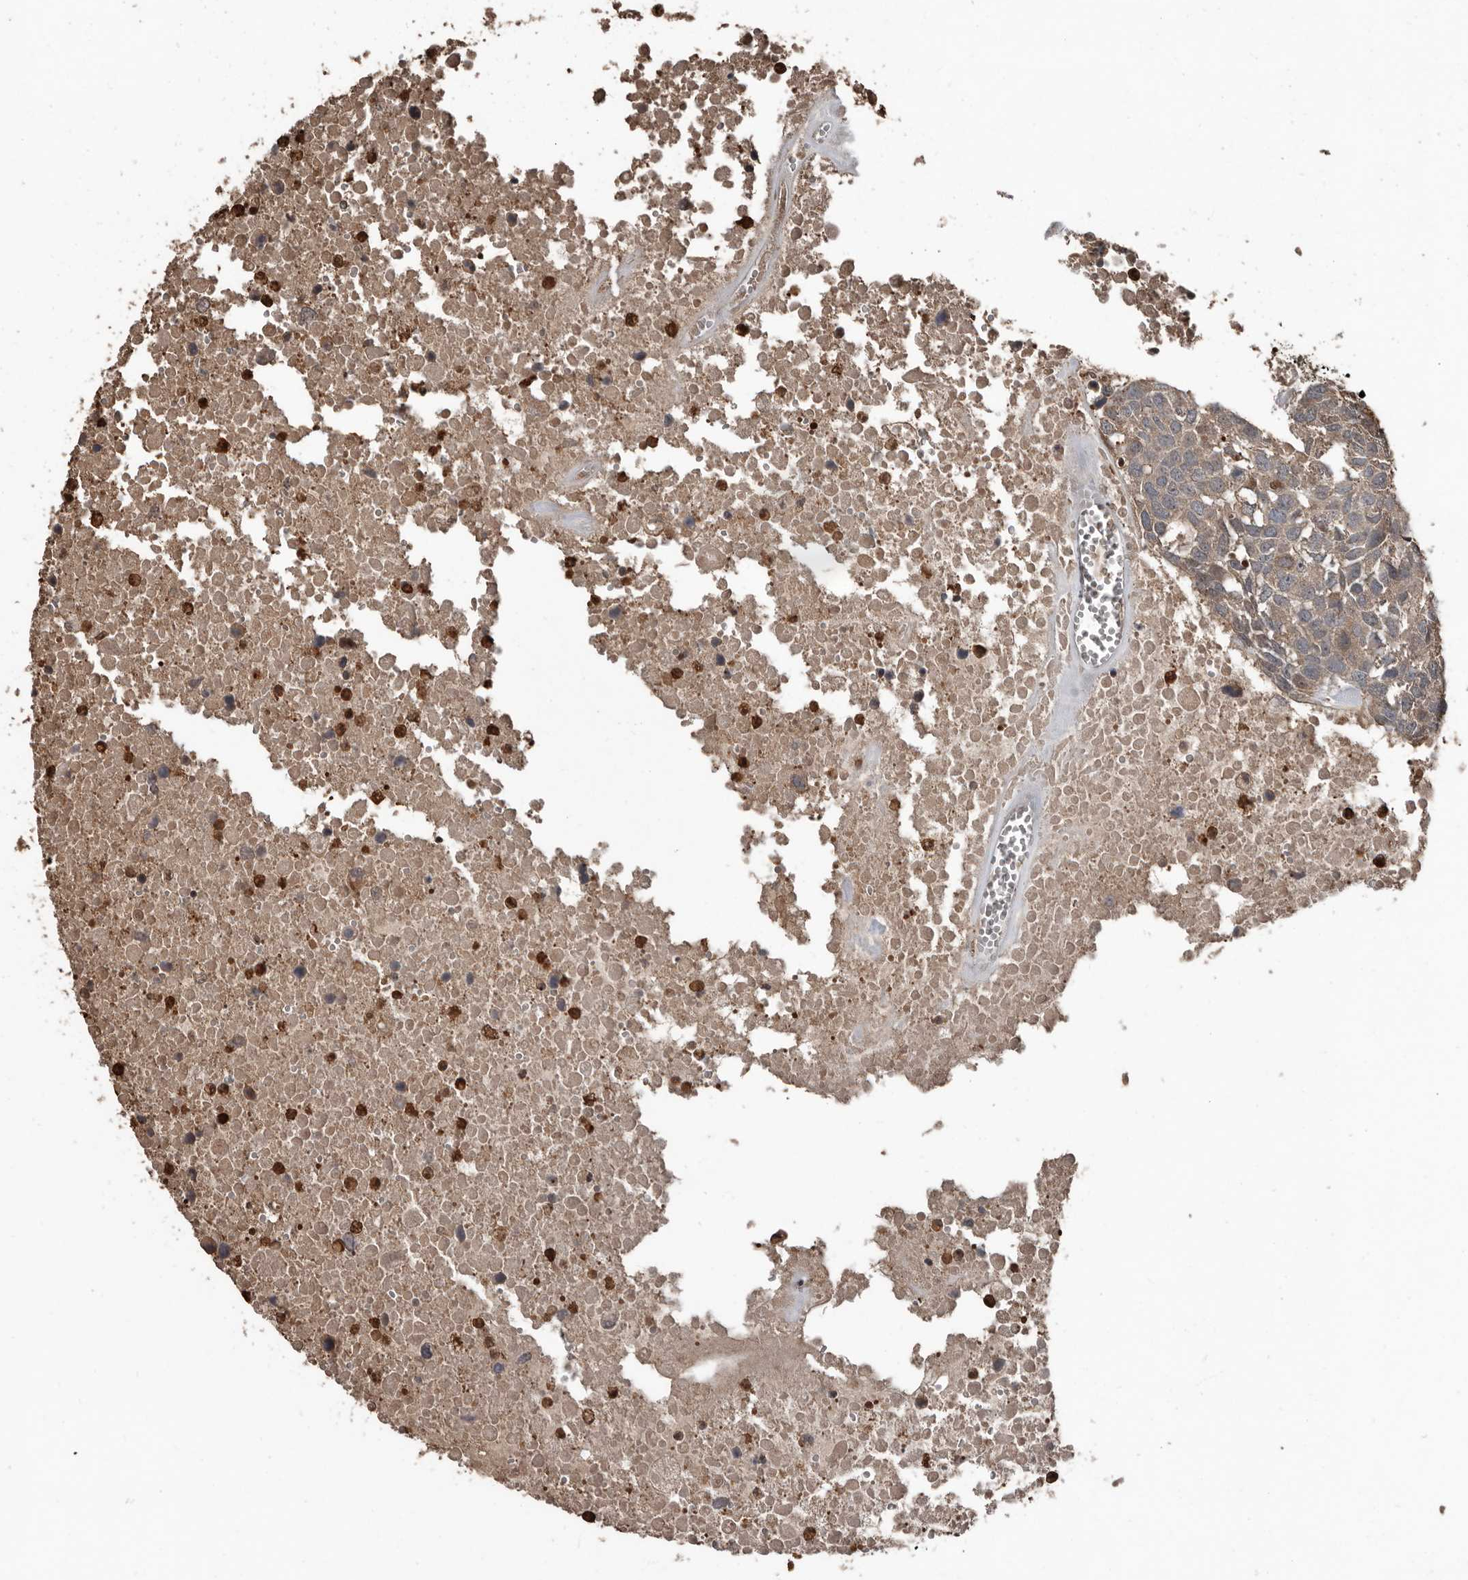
{"staining": {"intensity": "weak", "quantity": "<25%", "location": "cytoplasmic/membranous,nuclear"}, "tissue": "head and neck cancer", "cell_type": "Tumor cells", "image_type": "cancer", "snomed": [{"axis": "morphology", "description": "Squamous cell carcinoma, NOS"}, {"axis": "topography", "description": "Head-Neck"}], "caption": "Immunohistochemical staining of human squamous cell carcinoma (head and neck) shows no significant positivity in tumor cells.", "gene": "FSBP", "patient": {"sex": "male", "age": 66}}